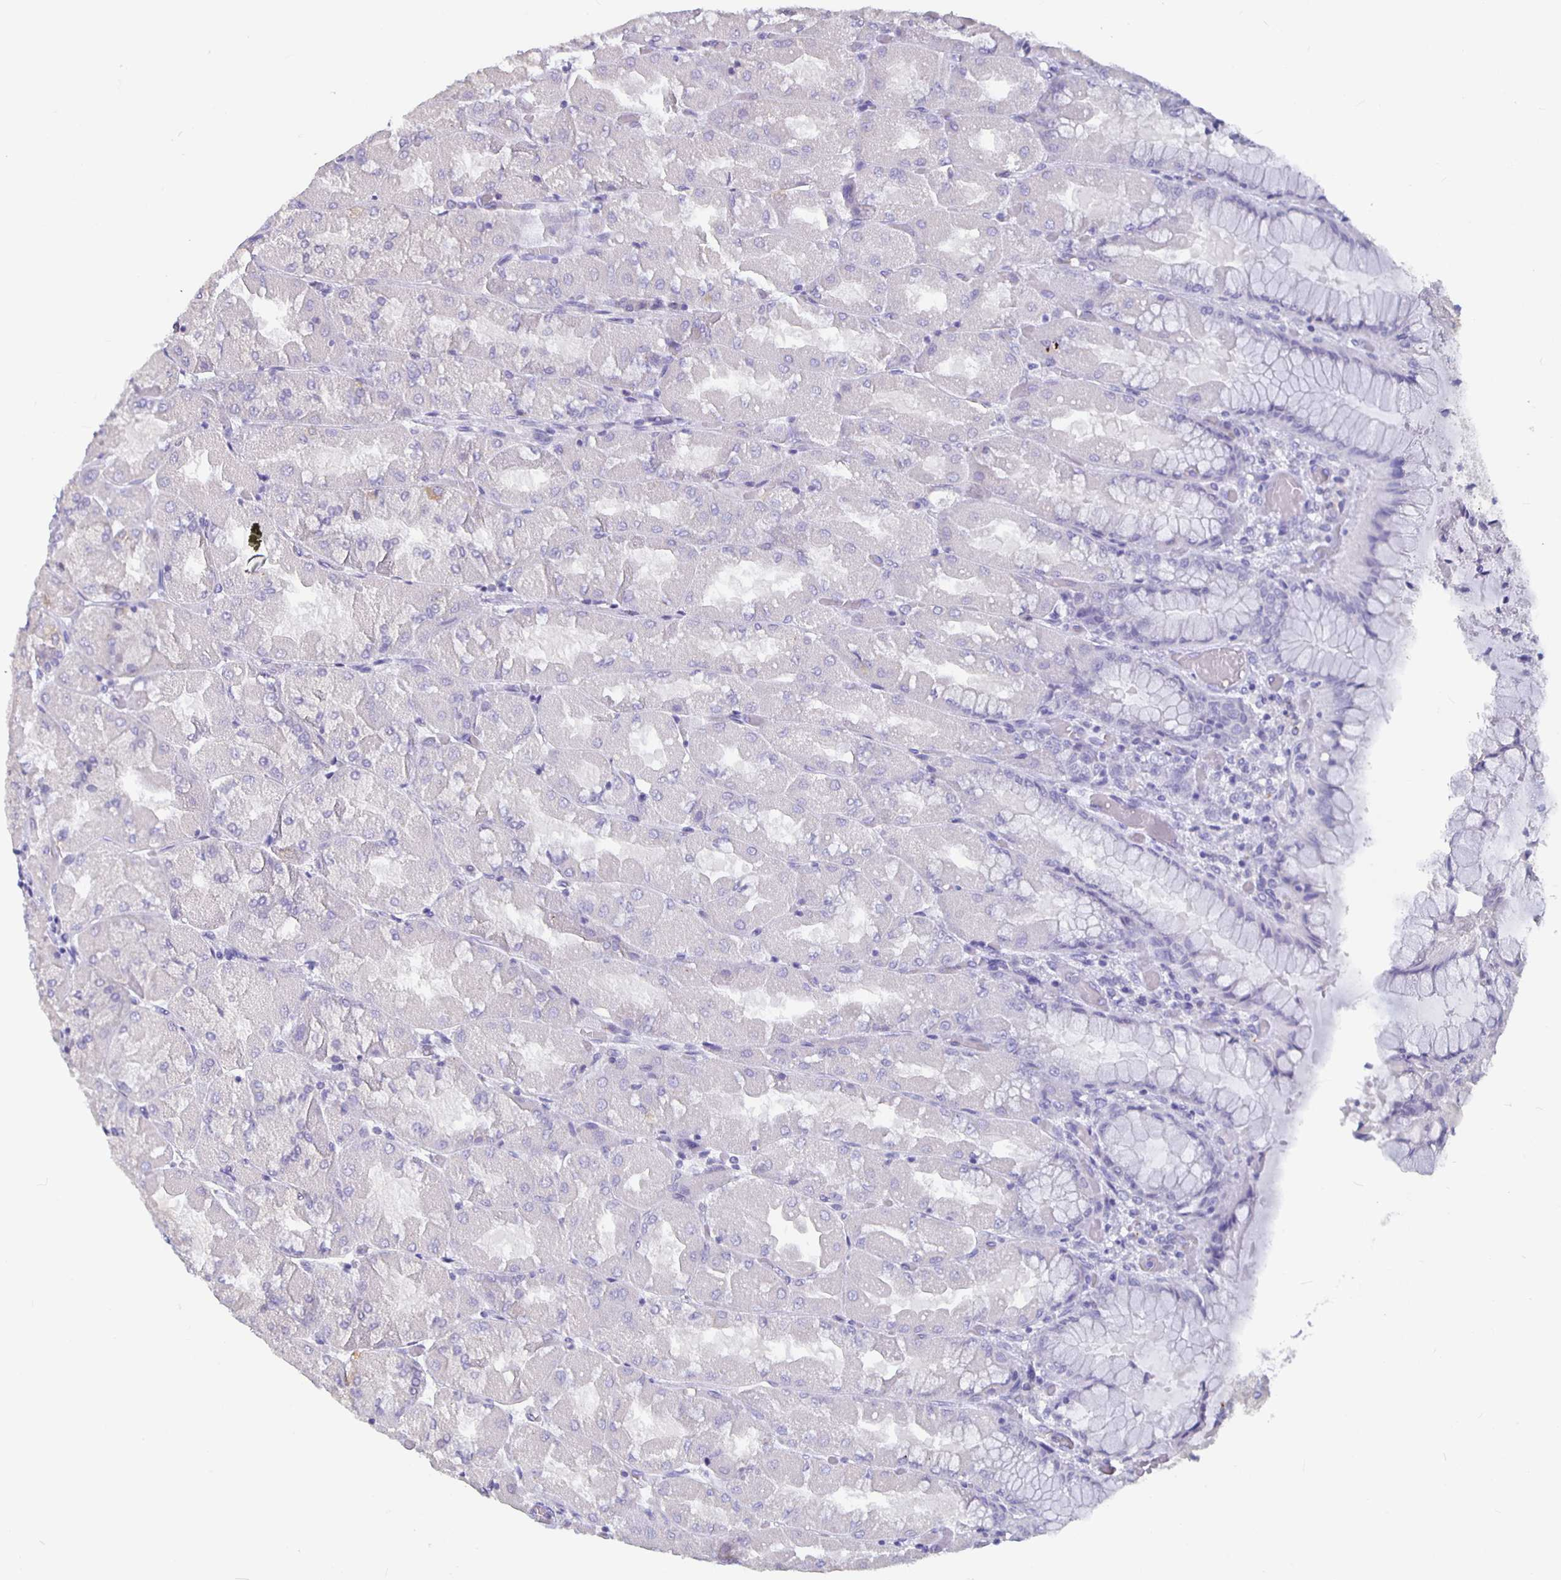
{"staining": {"intensity": "negative", "quantity": "none", "location": "none"}, "tissue": "stomach", "cell_type": "Glandular cells", "image_type": "normal", "snomed": [{"axis": "morphology", "description": "Normal tissue, NOS"}, {"axis": "topography", "description": "Stomach"}], "caption": "Human stomach stained for a protein using immunohistochemistry (IHC) demonstrates no positivity in glandular cells.", "gene": "GPX4", "patient": {"sex": "female", "age": 61}}